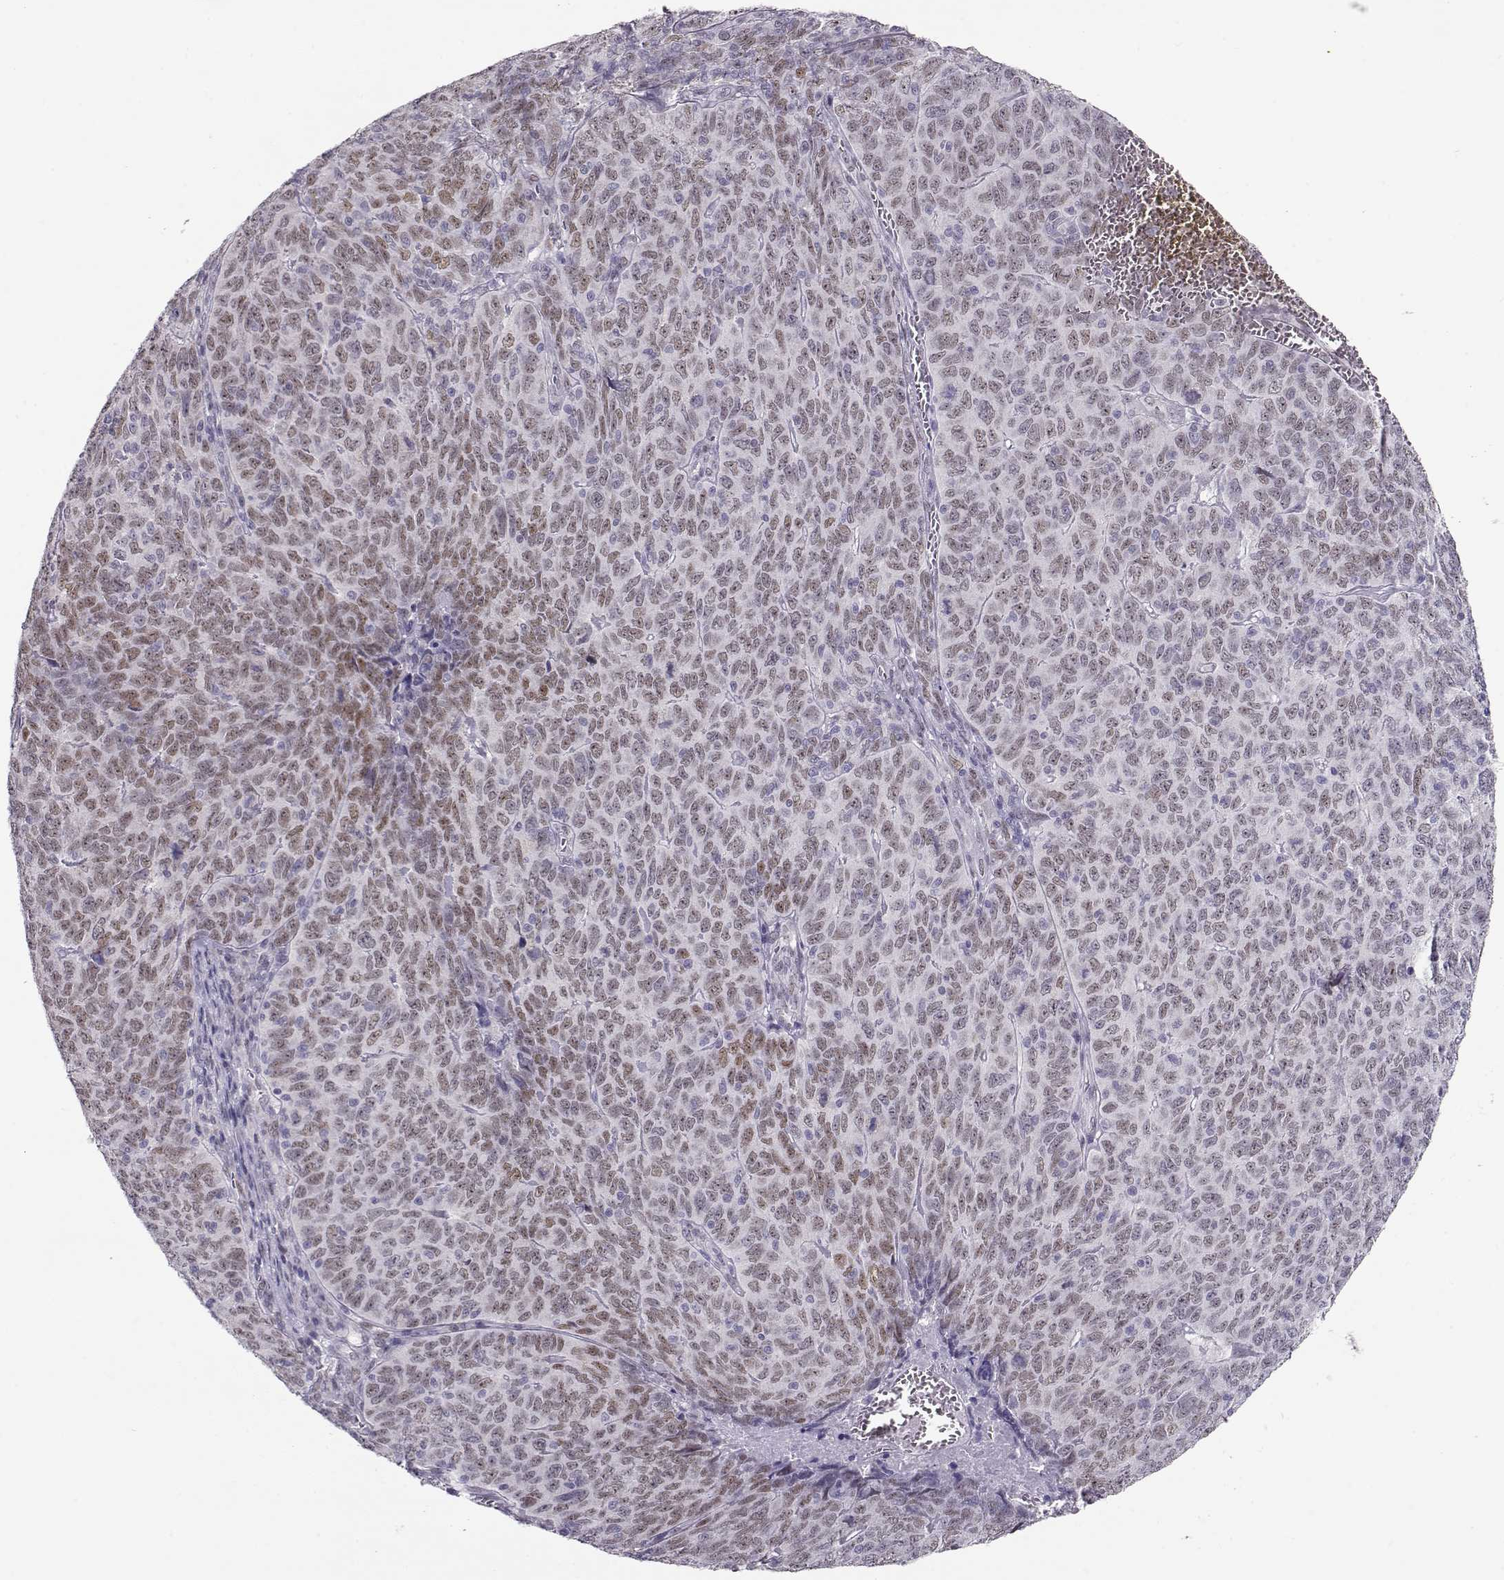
{"staining": {"intensity": "weak", "quantity": "25%-75%", "location": "nuclear"}, "tissue": "skin cancer", "cell_type": "Tumor cells", "image_type": "cancer", "snomed": [{"axis": "morphology", "description": "Squamous cell carcinoma, NOS"}, {"axis": "topography", "description": "Skin"}, {"axis": "topography", "description": "Anal"}], "caption": "DAB (3,3'-diaminobenzidine) immunohistochemical staining of skin cancer (squamous cell carcinoma) shows weak nuclear protein staining in approximately 25%-75% of tumor cells.", "gene": "POLI", "patient": {"sex": "female", "age": 51}}